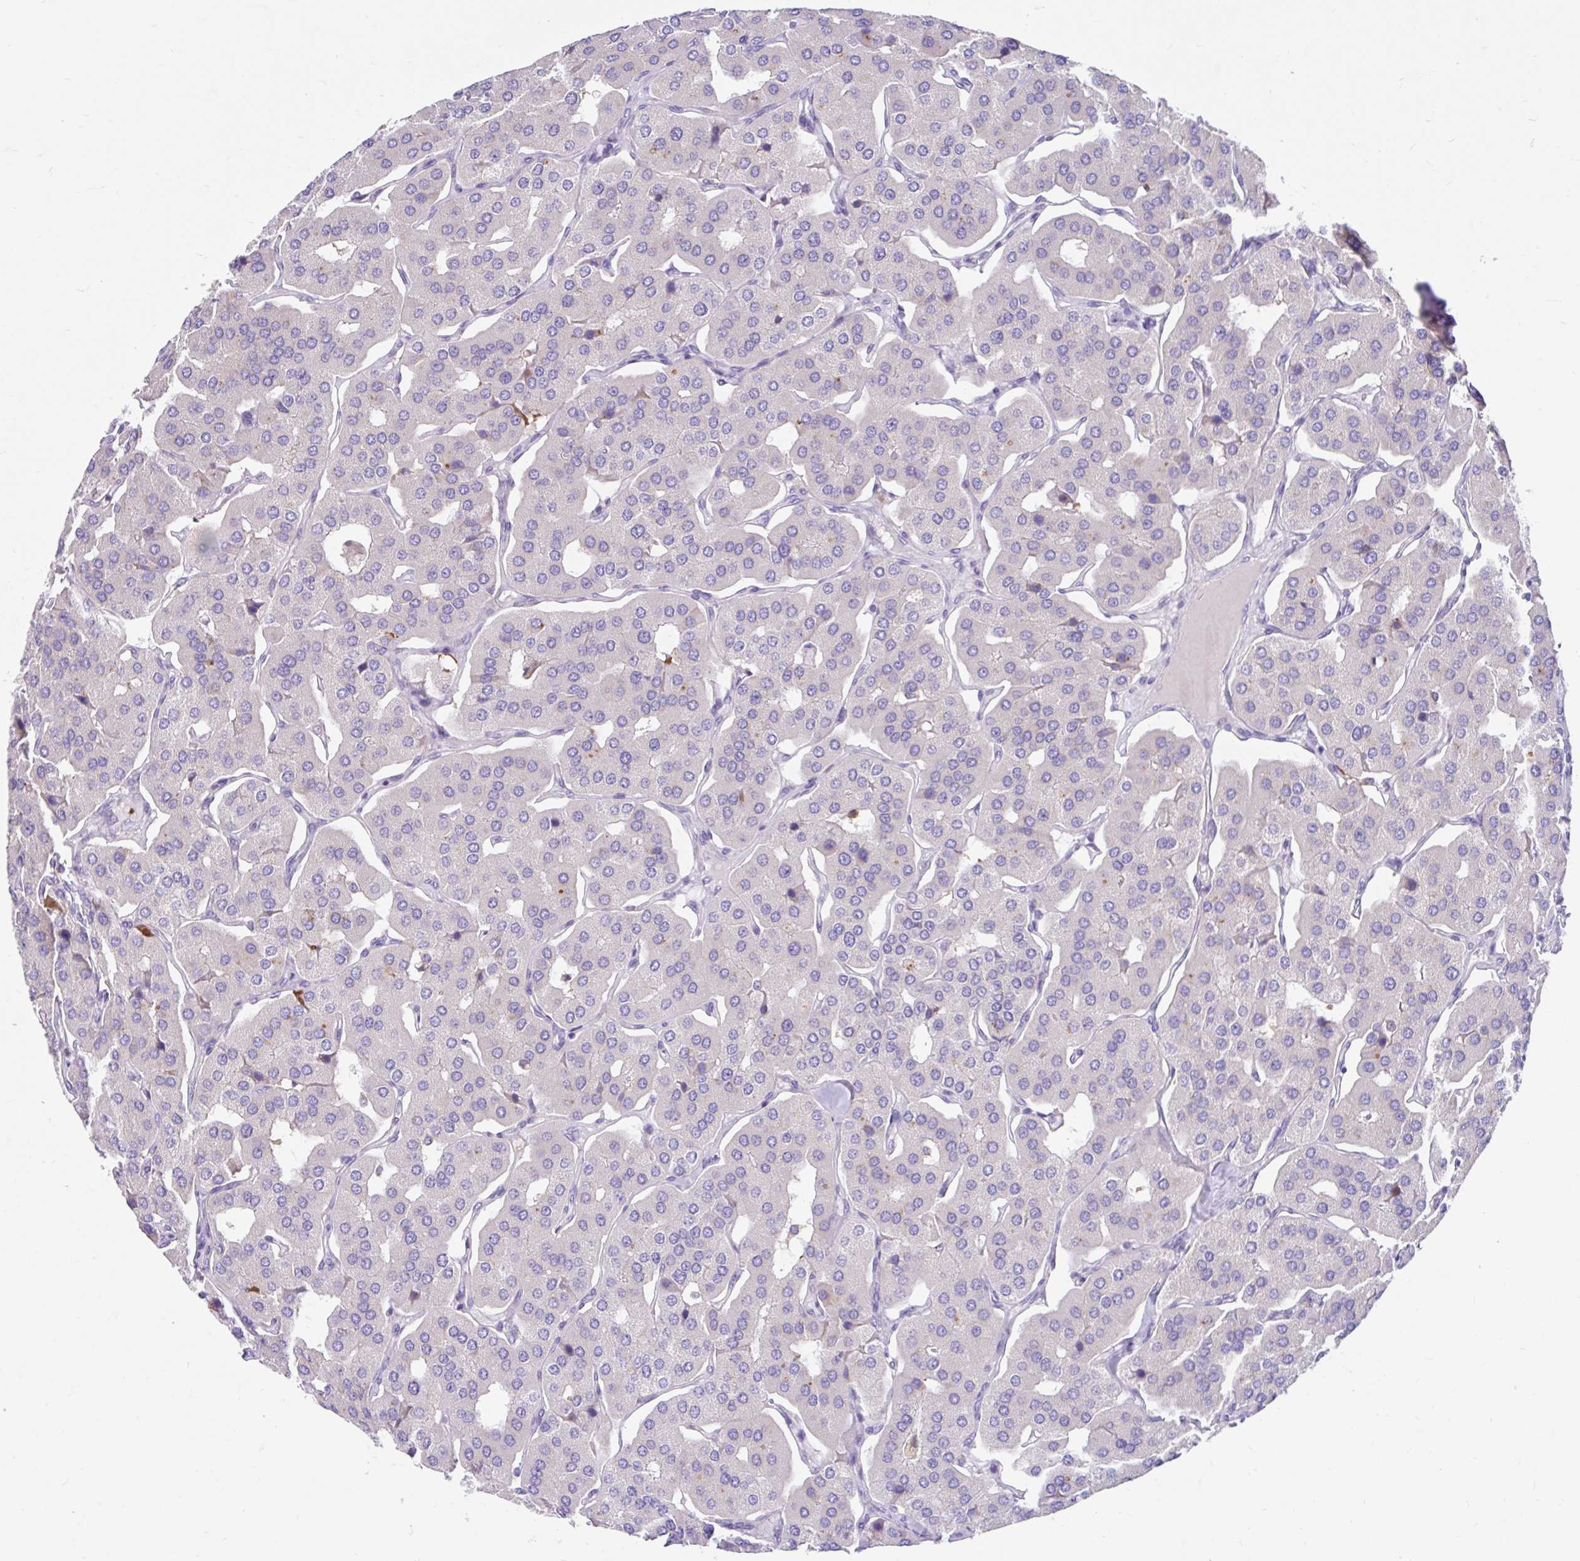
{"staining": {"intensity": "negative", "quantity": "none", "location": "none"}, "tissue": "parathyroid gland", "cell_type": "Glandular cells", "image_type": "normal", "snomed": [{"axis": "morphology", "description": "Normal tissue, NOS"}, {"axis": "morphology", "description": "Adenoma, NOS"}, {"axis": "topography", "description": "Parathyroid gland"}], "caption": "An image of parathyroid gland stained for a protein exhibits no brown staining in glandular cells.", "gene": "ZNF33A", "patient": {"sex": "female", "age": 86}}